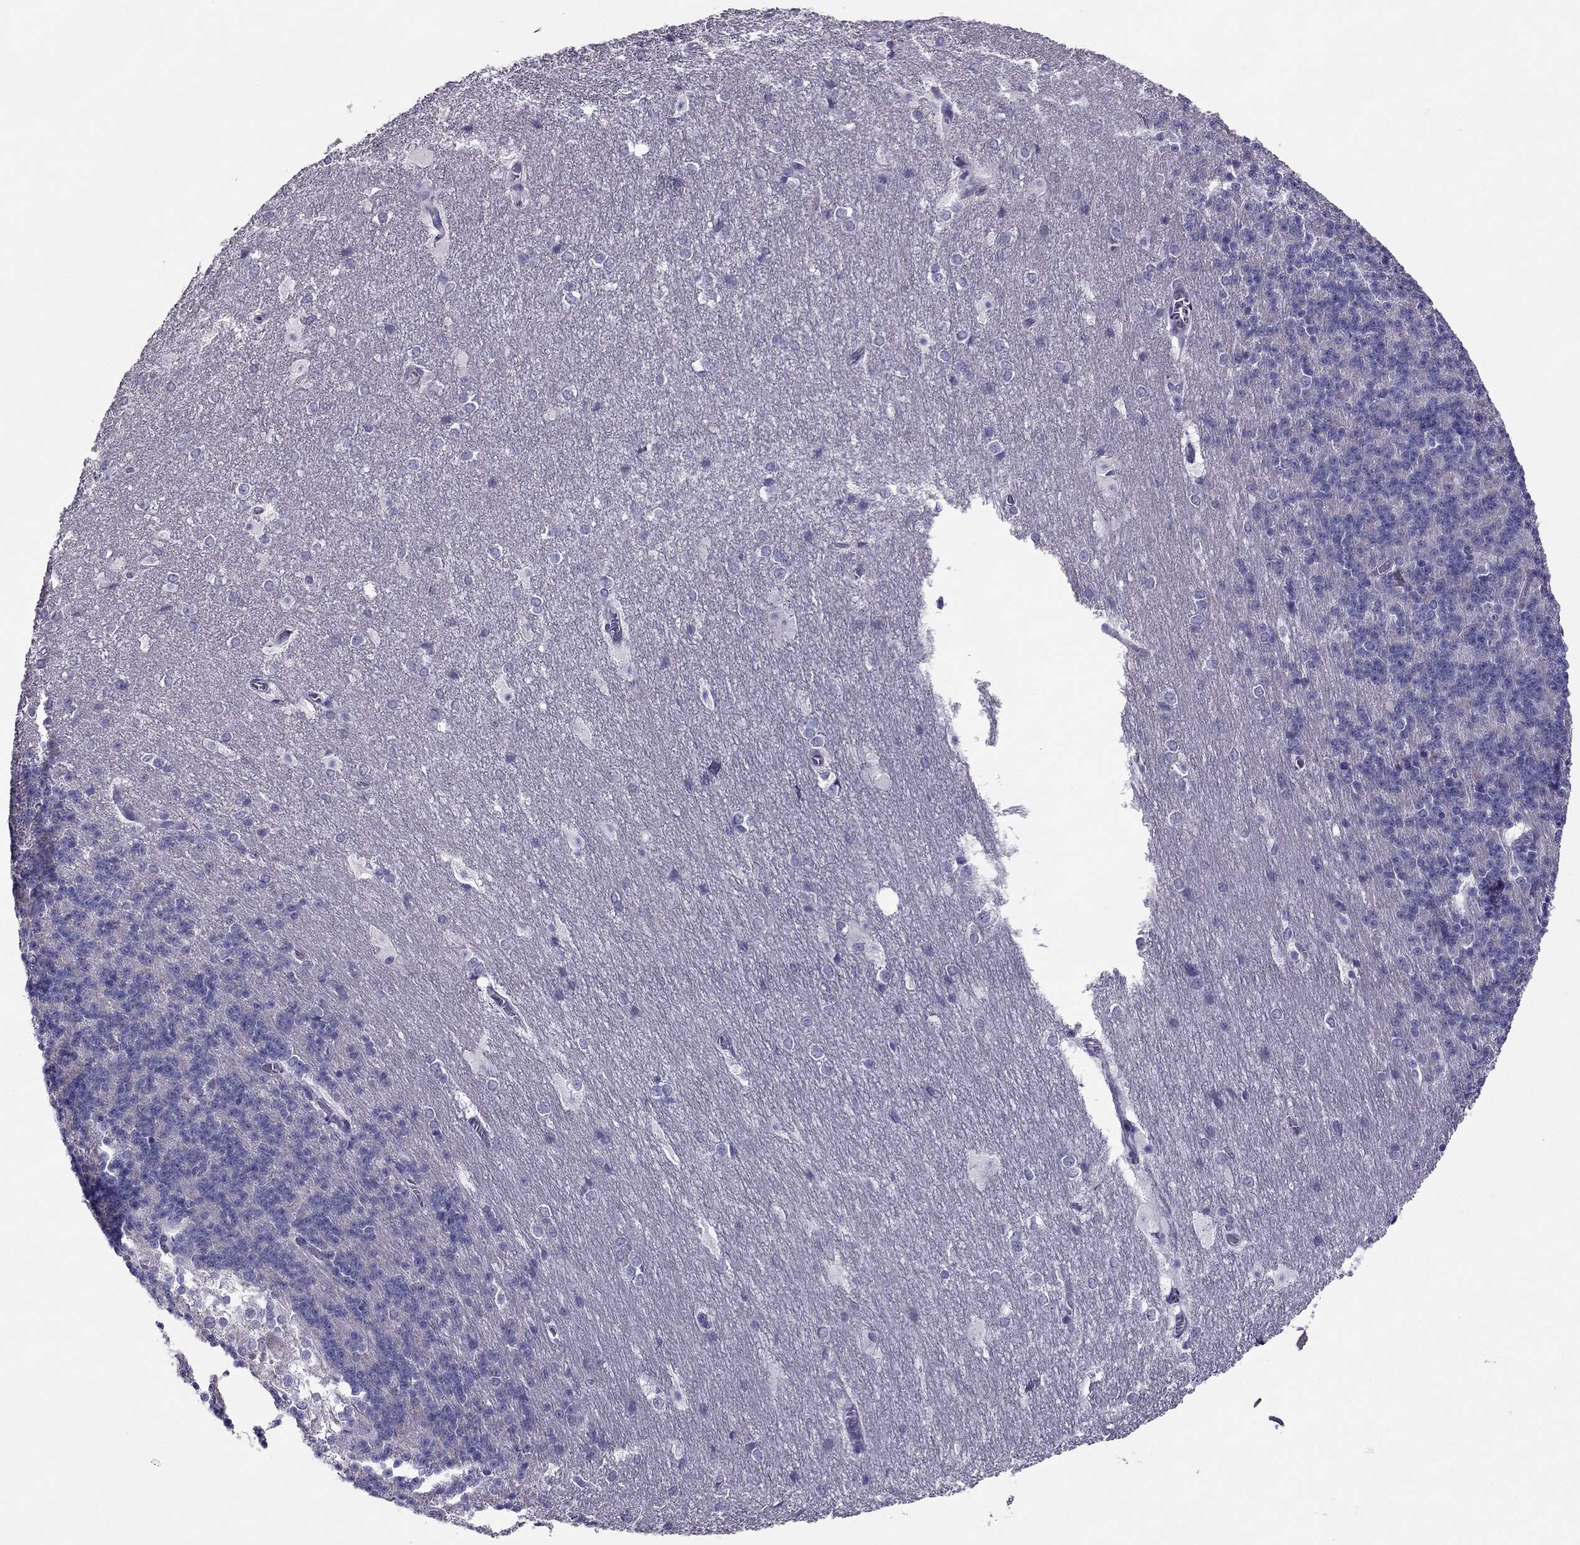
{"staining": {"intensity": "negative", "quantity": "none", "location": "none"}, "tissue": "cerebellum", "cell_type": "Cells in granular layer", "image_type": "normal", "snomed": [{"axis": "morphology", "description": "Normal tissue, NOS"}, {"axis": "topography", "description": "Cerebellum"}], "caption": "Cerebellum stained for a protein using immunohistochemistry (IHC) exhibits no staining cells in granular layer.", "gene": "PDE6A", "patient": {"sex": "female", "age": 19}}